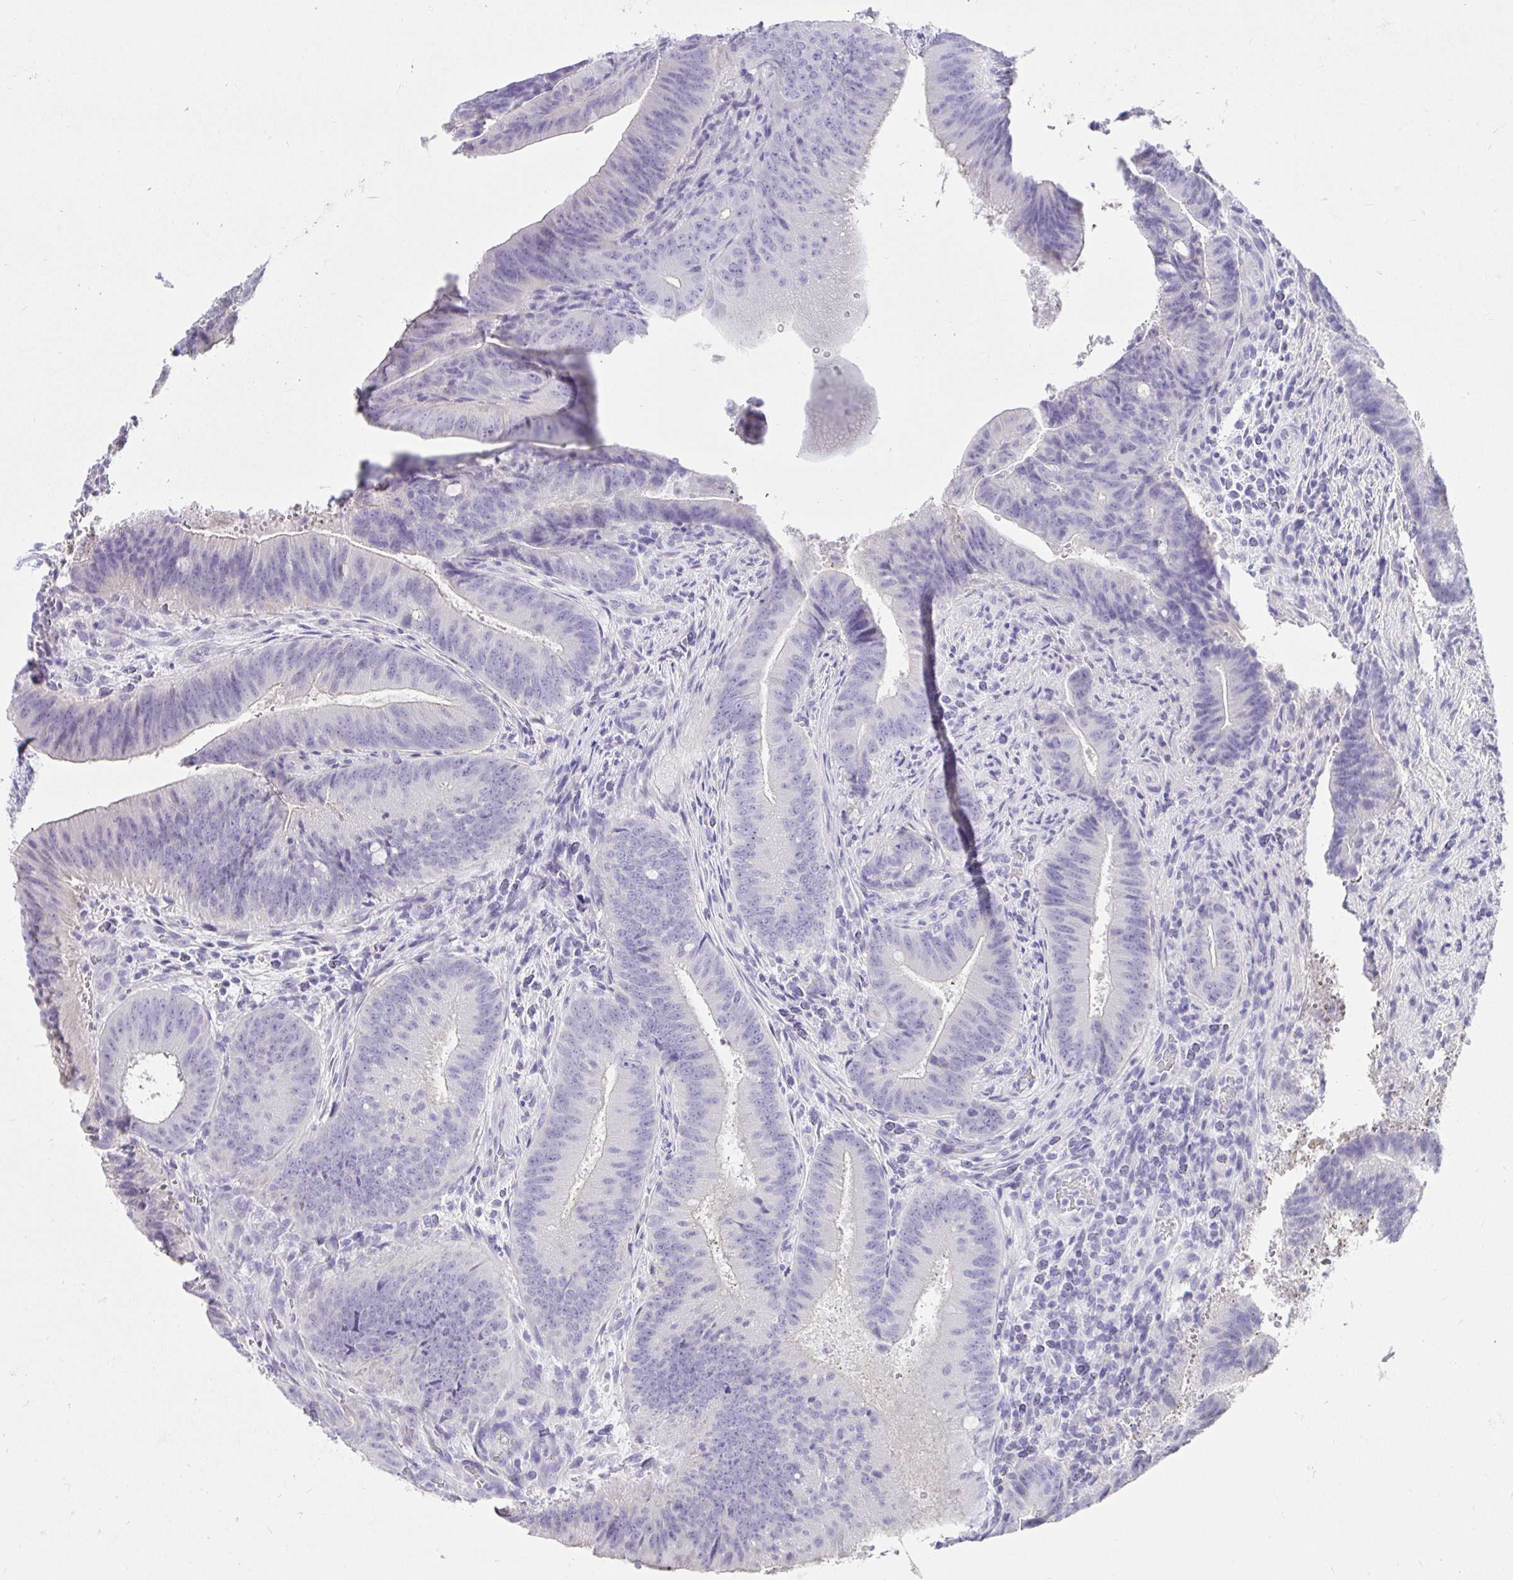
{"staining": {"intensity": "negative", "quantity": "none", "location": "none"}, "tissue": "colorectal cancer", "cell_type": "Tumor cells", "image_type": "cancer", "snomed": [{"axis": "morphology", "description": "Adenocarcinoma, NOS"}, {"axis": "topography", "description": "Colon"}], "caption": "Immunohistochemistry micrograph of human adenocarcinoma (colorectal) stained for a protein (brown), which reveals no staining in tumor cells.", "gene": "CHAT", "patient": {"sex": "female", "age": 43}}